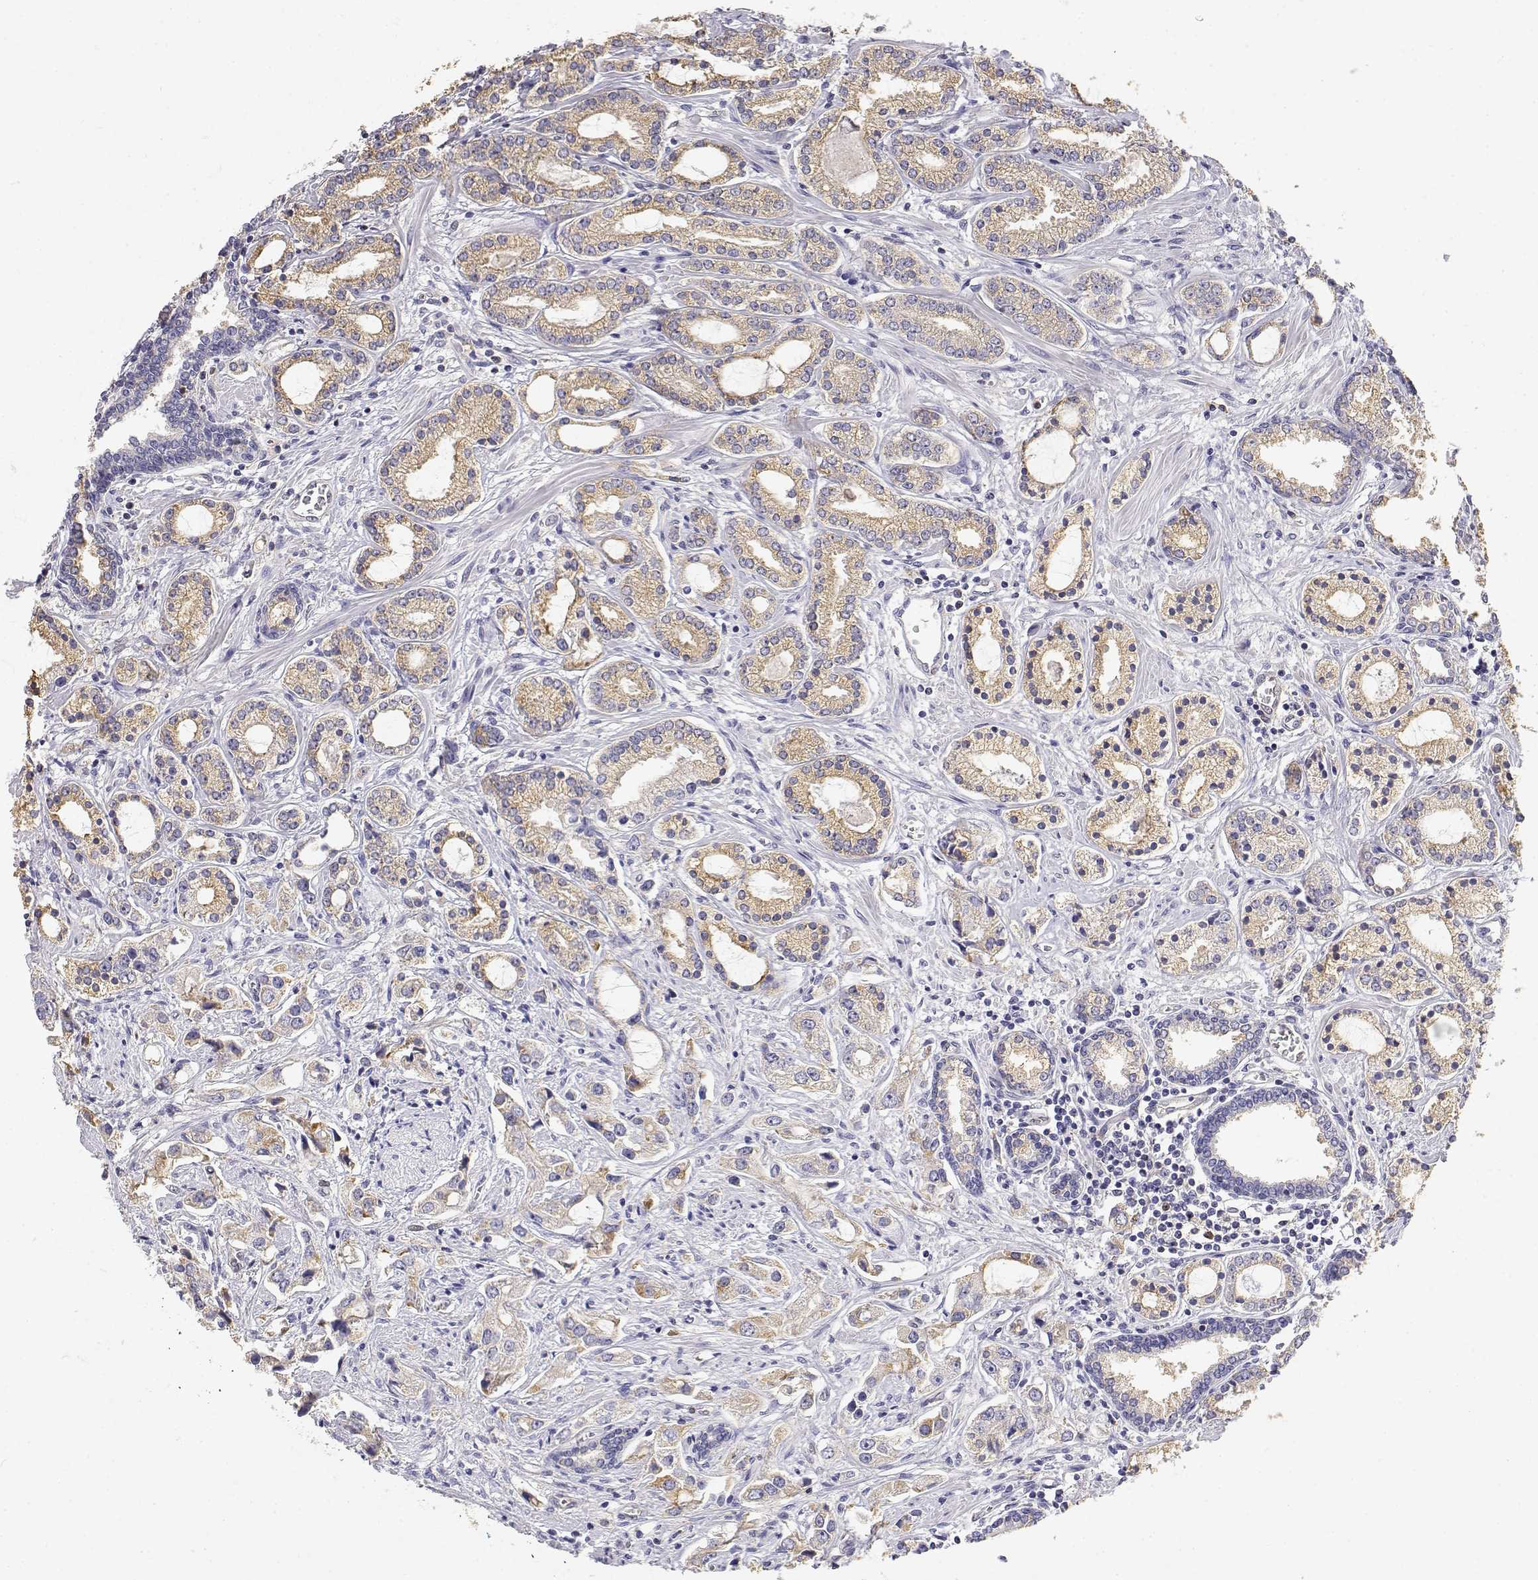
{"staining": {"intensity": "weak", "quantity": ">75%", "location": "cytoplasmic/membranous"}, "tissue": "prostate cancer", "cell_type": "Tumor cells", "image_type": "cancer", "snomed": [{"axis": "morphology", "description": "Adenocarcinoma, Medium grade"}, {"axis": "topography", "description": "Prostate"}], "caption": "IHC micrograph of medium-grade adenocarcinoma (prostate) stained for a protein (brown), which demonstrates low levels of weak cytoplasmic/membranous staining in approximately >75% of tumor cells.", "gene": "ADA", "patient": {"sex": "male", "age": 57}}